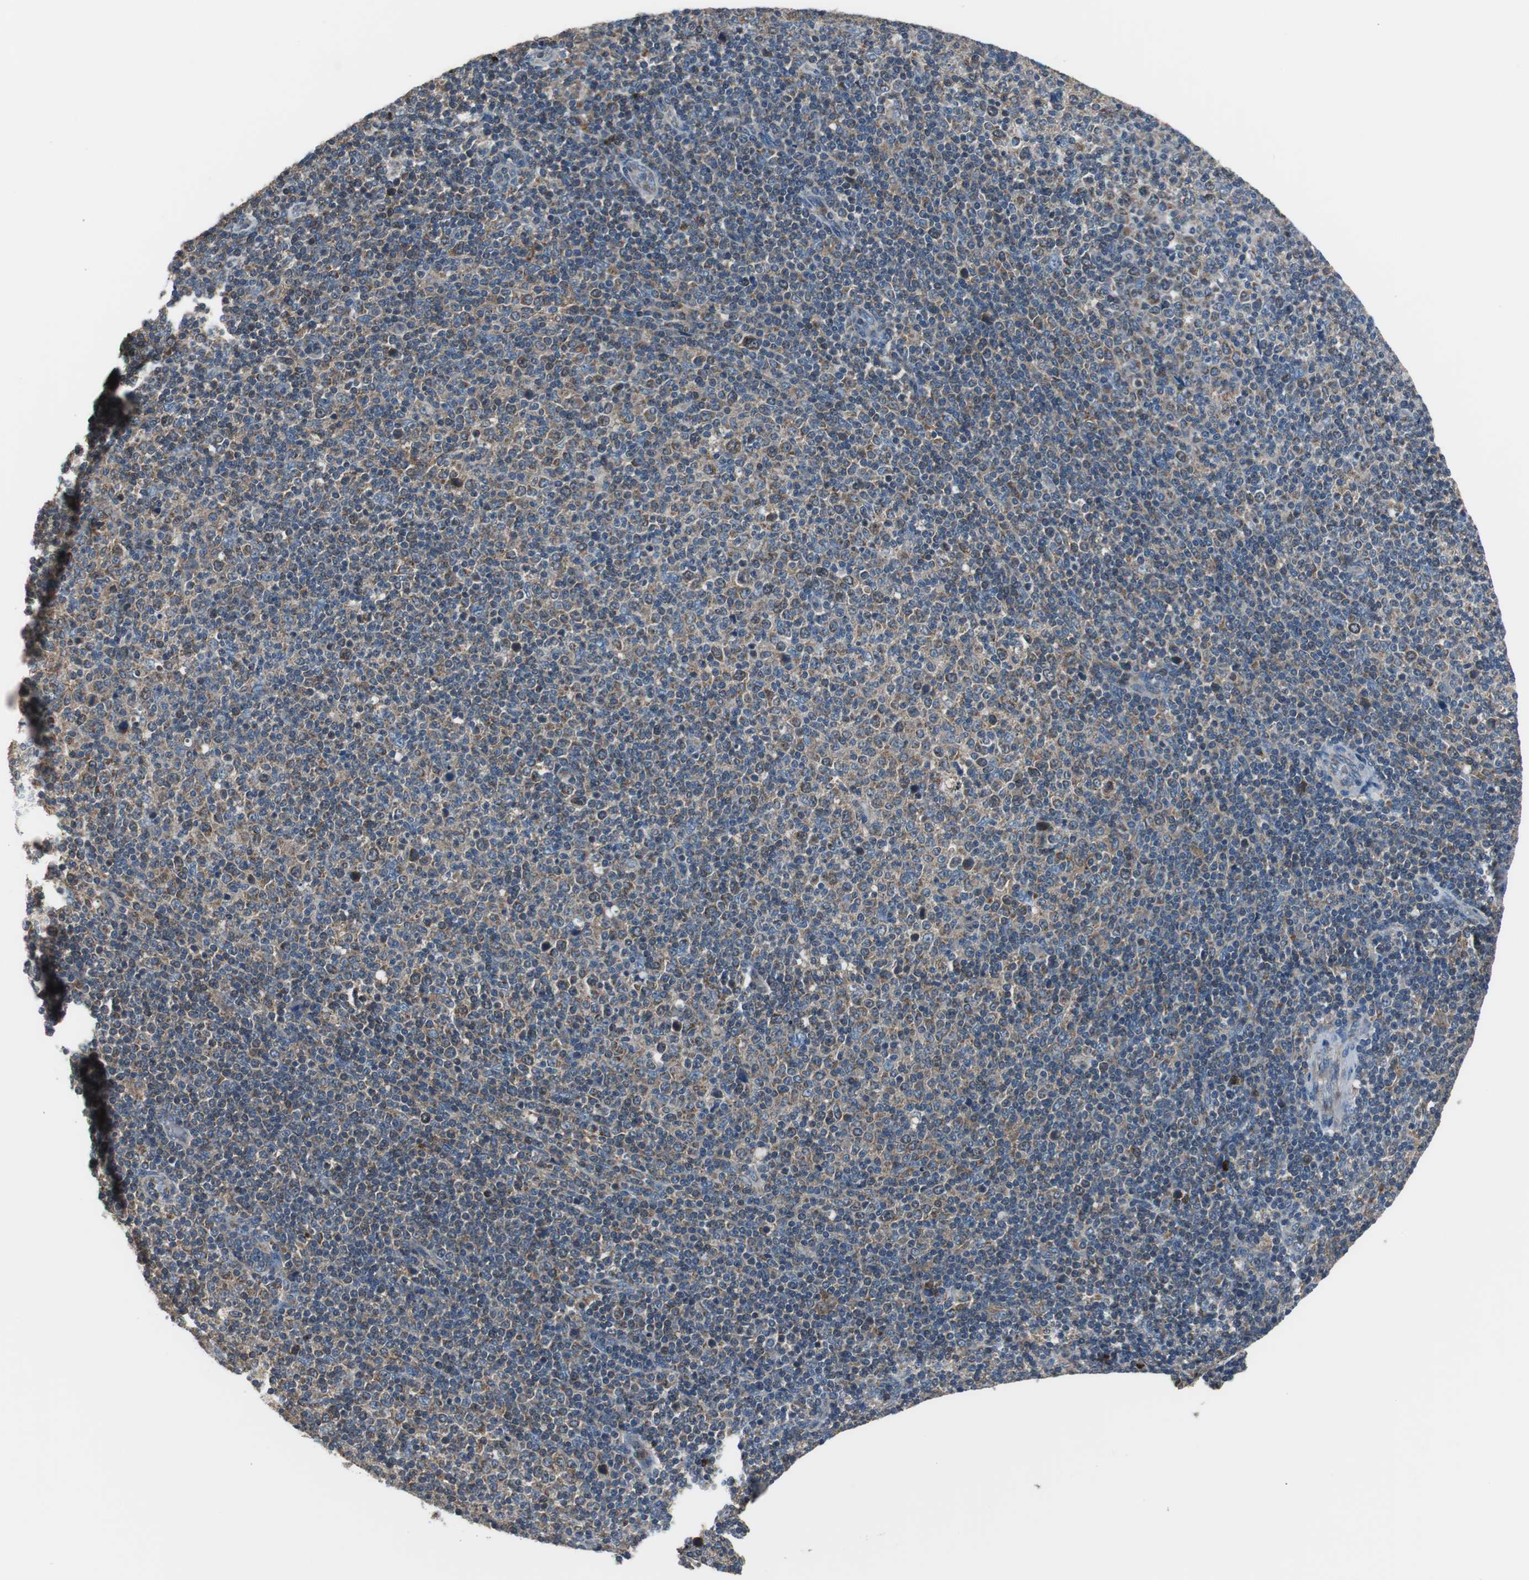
{"staining": {"intensity": "weak", "quantity": ">75%", "location": "cytoplasmic/membranous"}, "tissue": "lymphoma", "cell_type": "Tumor cells", "image_type": "cancer", "snomed": [{"axis": "morphology", "description": "Malignant lymphoma, non-Hodgkin's type, Low grade"}, {"axis": "topography", "description": "Lymph node"}], "caption": "Immunohistochemical staining of malignant lymphoma, non-Hodgkin's type (low-grade) shows low levels of weak cytoplasmic/membranous staining in approximately >75% of tumor cells. (Brightfield microscopy of DAB IHC at high magnification).", "gene": "PI4KB", "patient": {"sex": "male", "age": 70}}